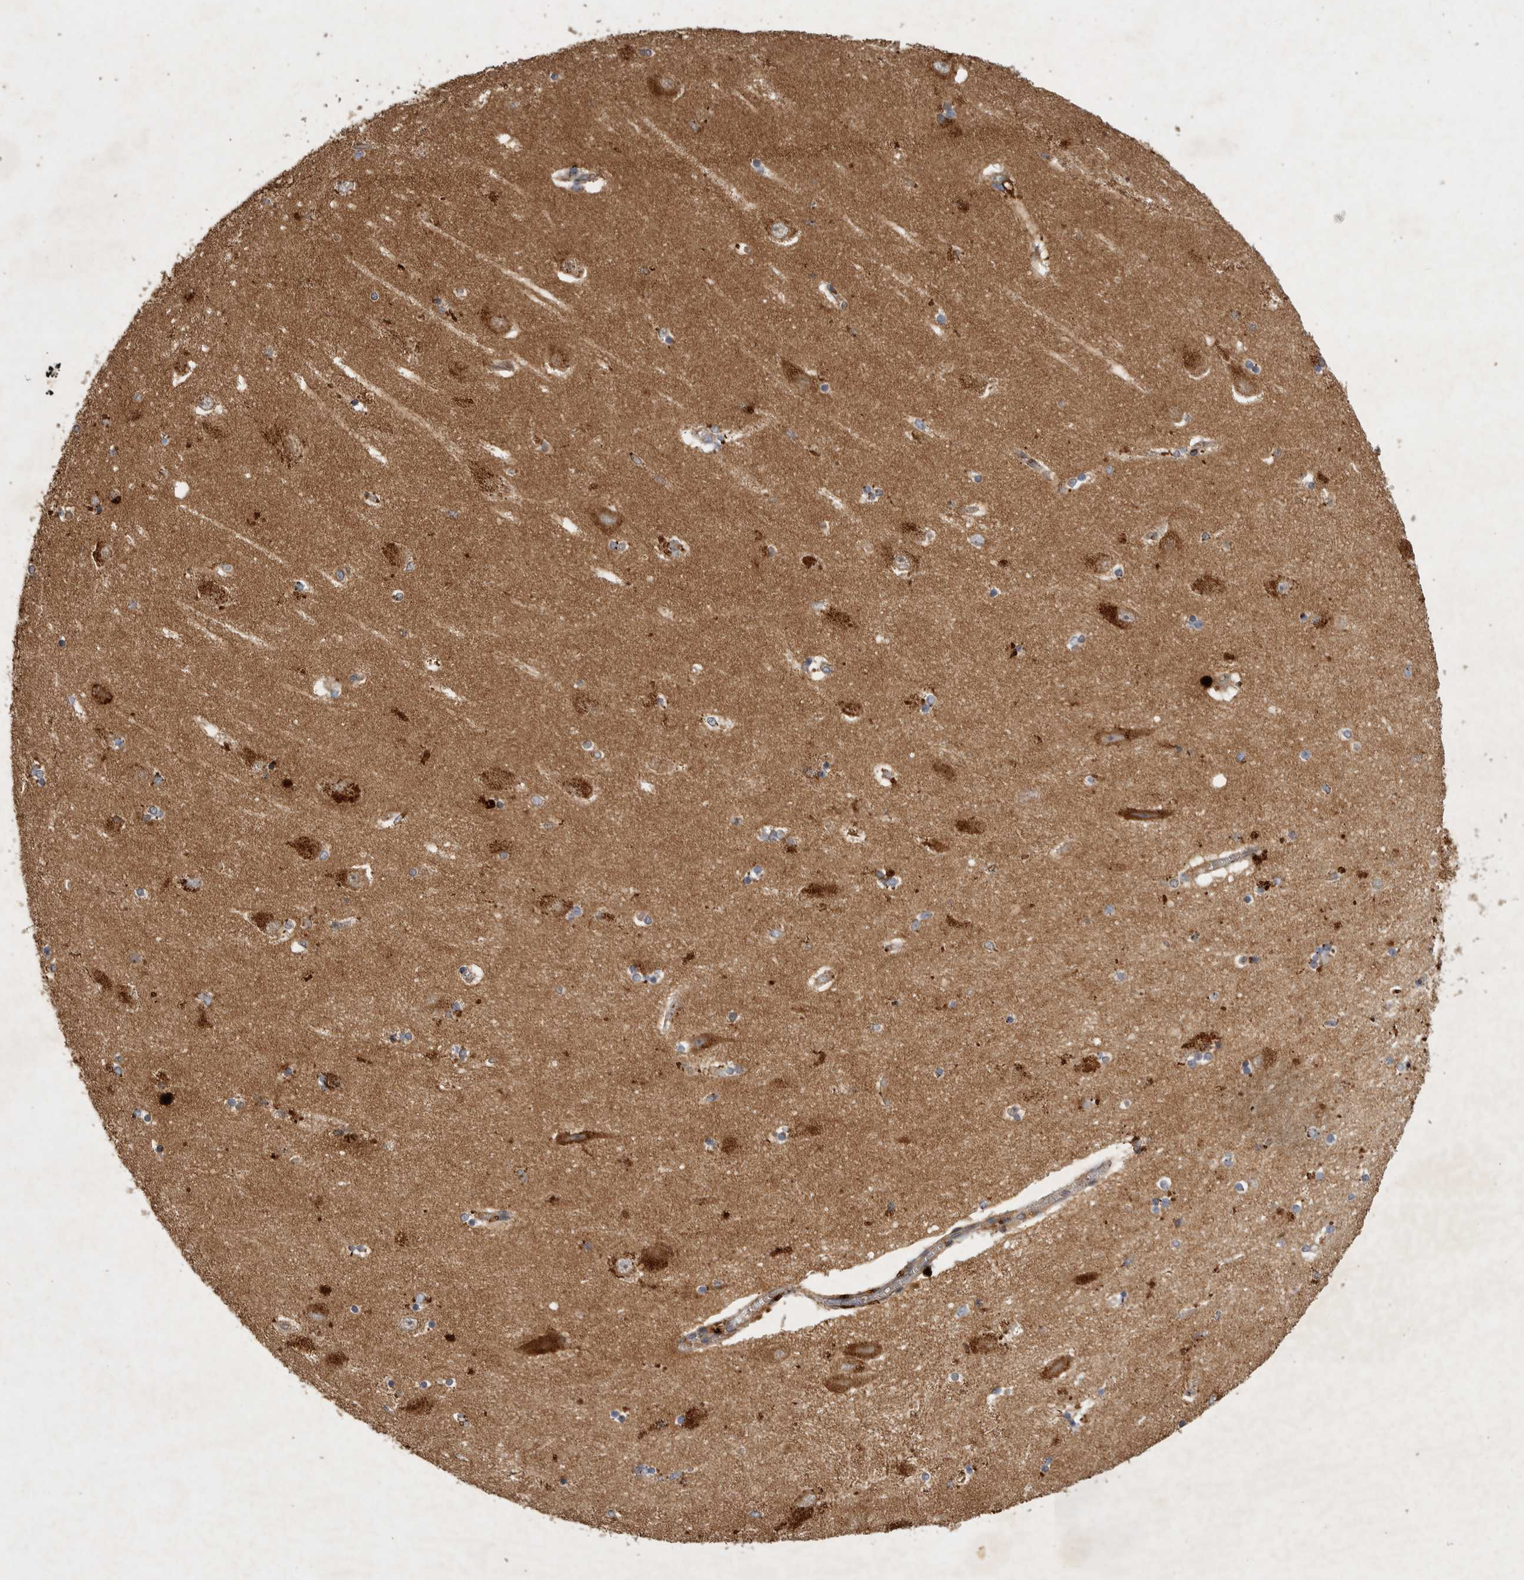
{"staining": {"intensity": "strong", "quantity": "<25%", "location": "cytoplasmic/membranous"}, "tissue": "hippocampus", "cell_type": "Glial cells", "image_type": "normal", "snomed": [{"axis": "morphology", "description": "Normal tissue, NOS"}, {"axis": "topography", "description": "Hippocampus"}], "caption": "Immunohistochemical staining of unremarkable hippocampus exhibits <25% levels of strong cytoplasmic/membranous protein staining in approximately <25% of glial cells. (Brightfield microscopy of DAB IHC at high magnification).", "gene": "MRPL41", "patient": {"sex": "female", "age": 54}}